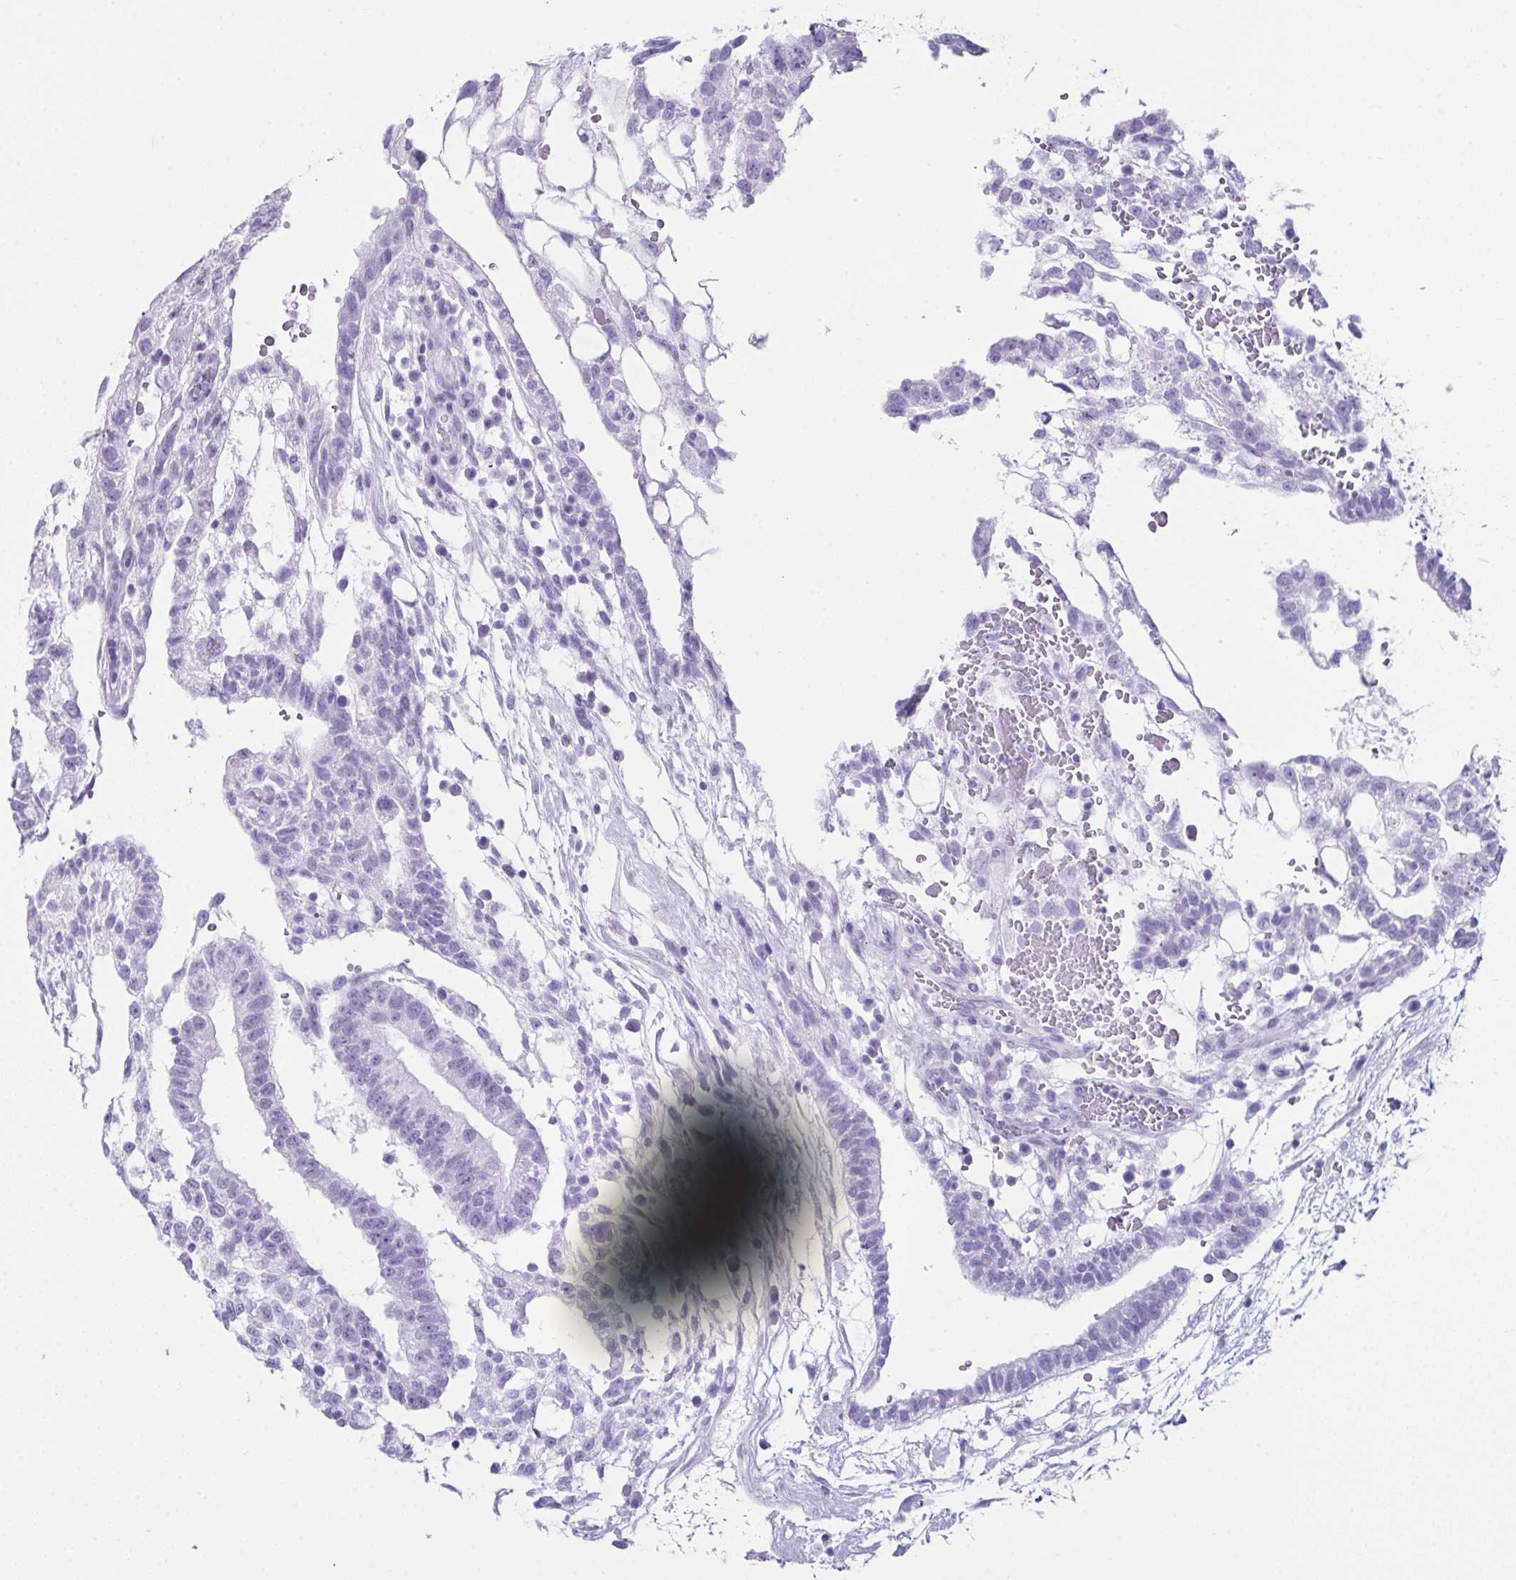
{"staining": {"intensity": "negative", "quantity": "none", "location": "none"}, "tissue": "testis cancer", "cell_type": "Tumor cells", "image_type": "cancer", "snomed": [{"axis": "morphology", "description": "Carcinoma, Embryonal, NOS"}, {"axis": "topography", "description": "Testis"}], "caption": "Protein analysis of testis embryonal carcinoma demonstrates no significant staining in tumor cells. (DAB (3,3'-diaminobenzidine) immunohistochemistry with hematoxylin counter stain).", "gene": "LGALS4", "patient": {"sex": "male", "age": 32}}